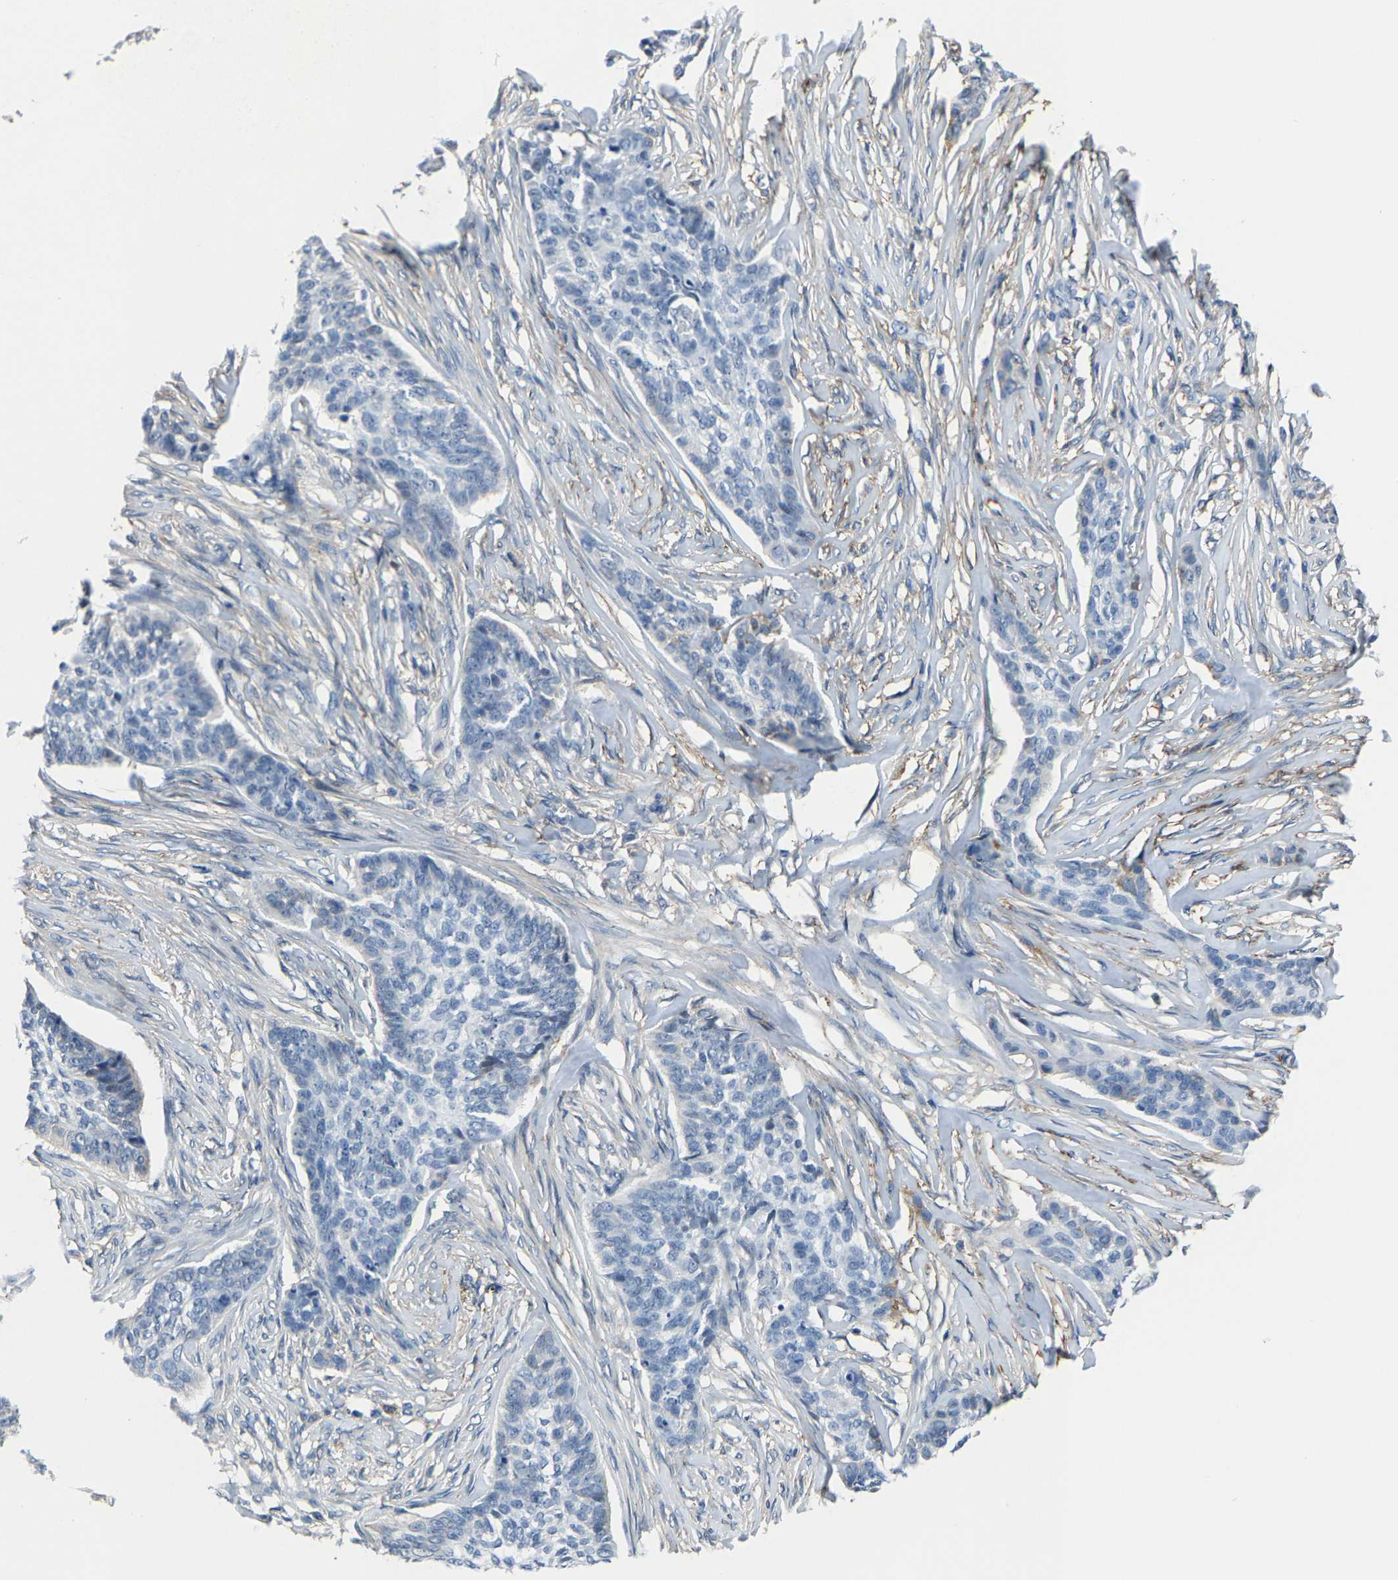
{"staining": {"intensity": "negative", "quantity": "none", "location": "none"}, "tissue": "skin cancer", "cell_type": "Tumor cells", "image_type": "cancer", "snomed": [{"axis": "morphology", "description": "Basal cell carcinoma"}, {"axis": "topography", "description": "Skin"}], "caption": "Immunohistochemical staining of human basal cell carcinoma (skin) shows no significant staining in tumor cells. (DAB (3,3'-diaminobenzidine) immunohistochemistry (IHC) with hematoxylin counter stain).", "gene": "SSH3", "patient": {"sex": "male", "age": 85}}